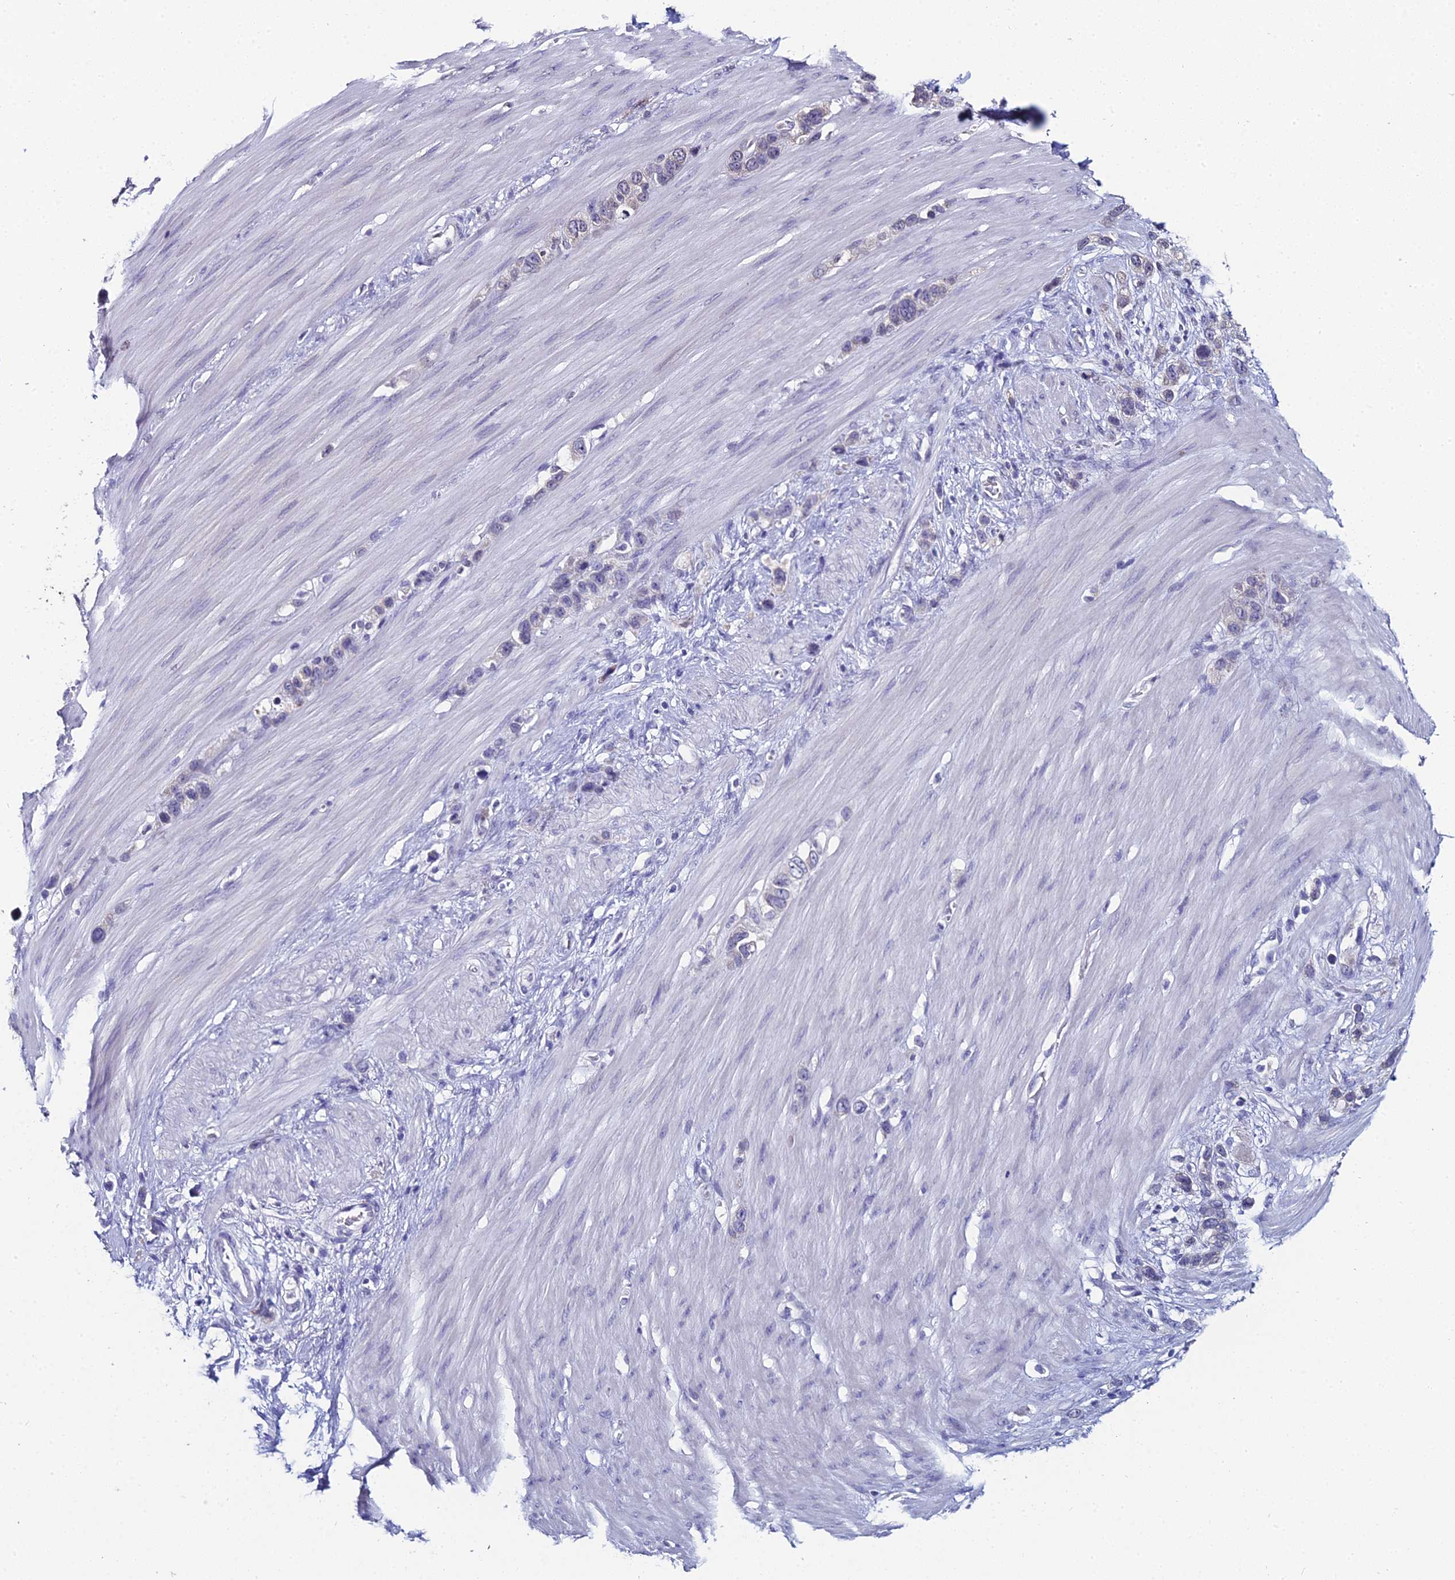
{"staining": {"intensity": "weak", "quantity": "<25%", "location": "cytoplasmic/membranous"}, "tissue": "stomach cancer", "cell_type": "Tumor cells", "image_type": "cancer", "snomed": [{"axis": "morphology", "description": "Adenocarcinoma, NOS"}, {"axis": "morphology", "description": "Adenocarcinoma, High grade"}, {"axis": "topography", "description": "Stomach, upper"}, {"axis": "topography", "description": "Stomach, lower"}], "caption": "Immunohistochemistry (IHC) of human adenocarcinoma (stomach) displays no staining in tumor cells.", "gene": "PRR22", "patient": {"sex": "female", "age": 65}}